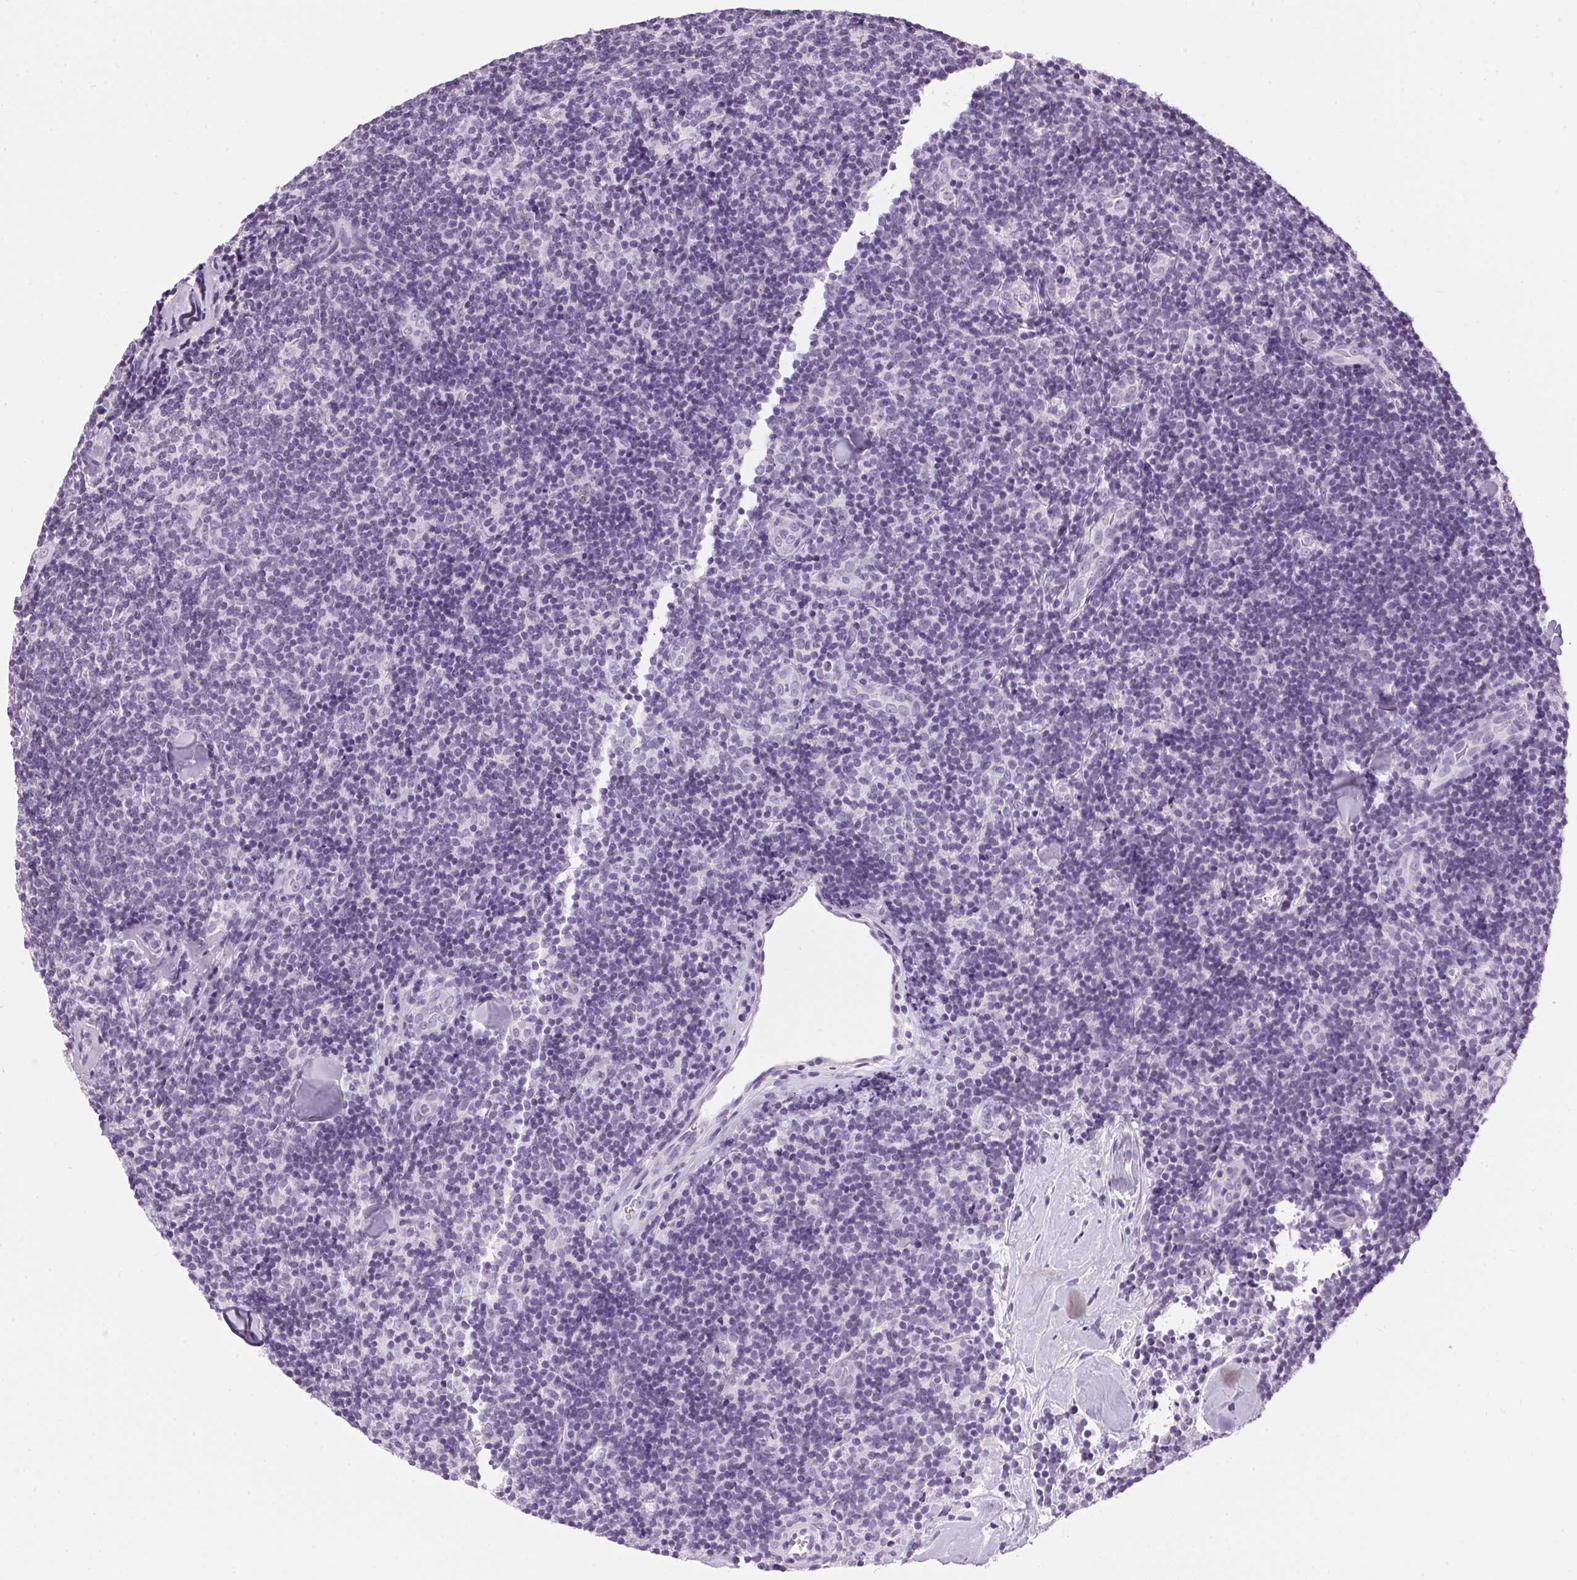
{"staining": {"intensity": "negative", "quantity": "none", "location": "none"}, "tissue": "lymphoma", "cell_type": "Tumor cells", "image_type": "cancer", "snomed": [{"axis": "morphology", "description": "Malignant lymphoma, non-Hodgkin's type, Low grade"}, {"axis": "topography", "description": "Lymph node"}], "caption": "High power microscopy photomicrograph of an immunohistochemistry micrograph of lymphoma, revealing no significant positivity in tumor cells.", "gene": "SP7", "patient": {"sex": "female", "age": 56}}